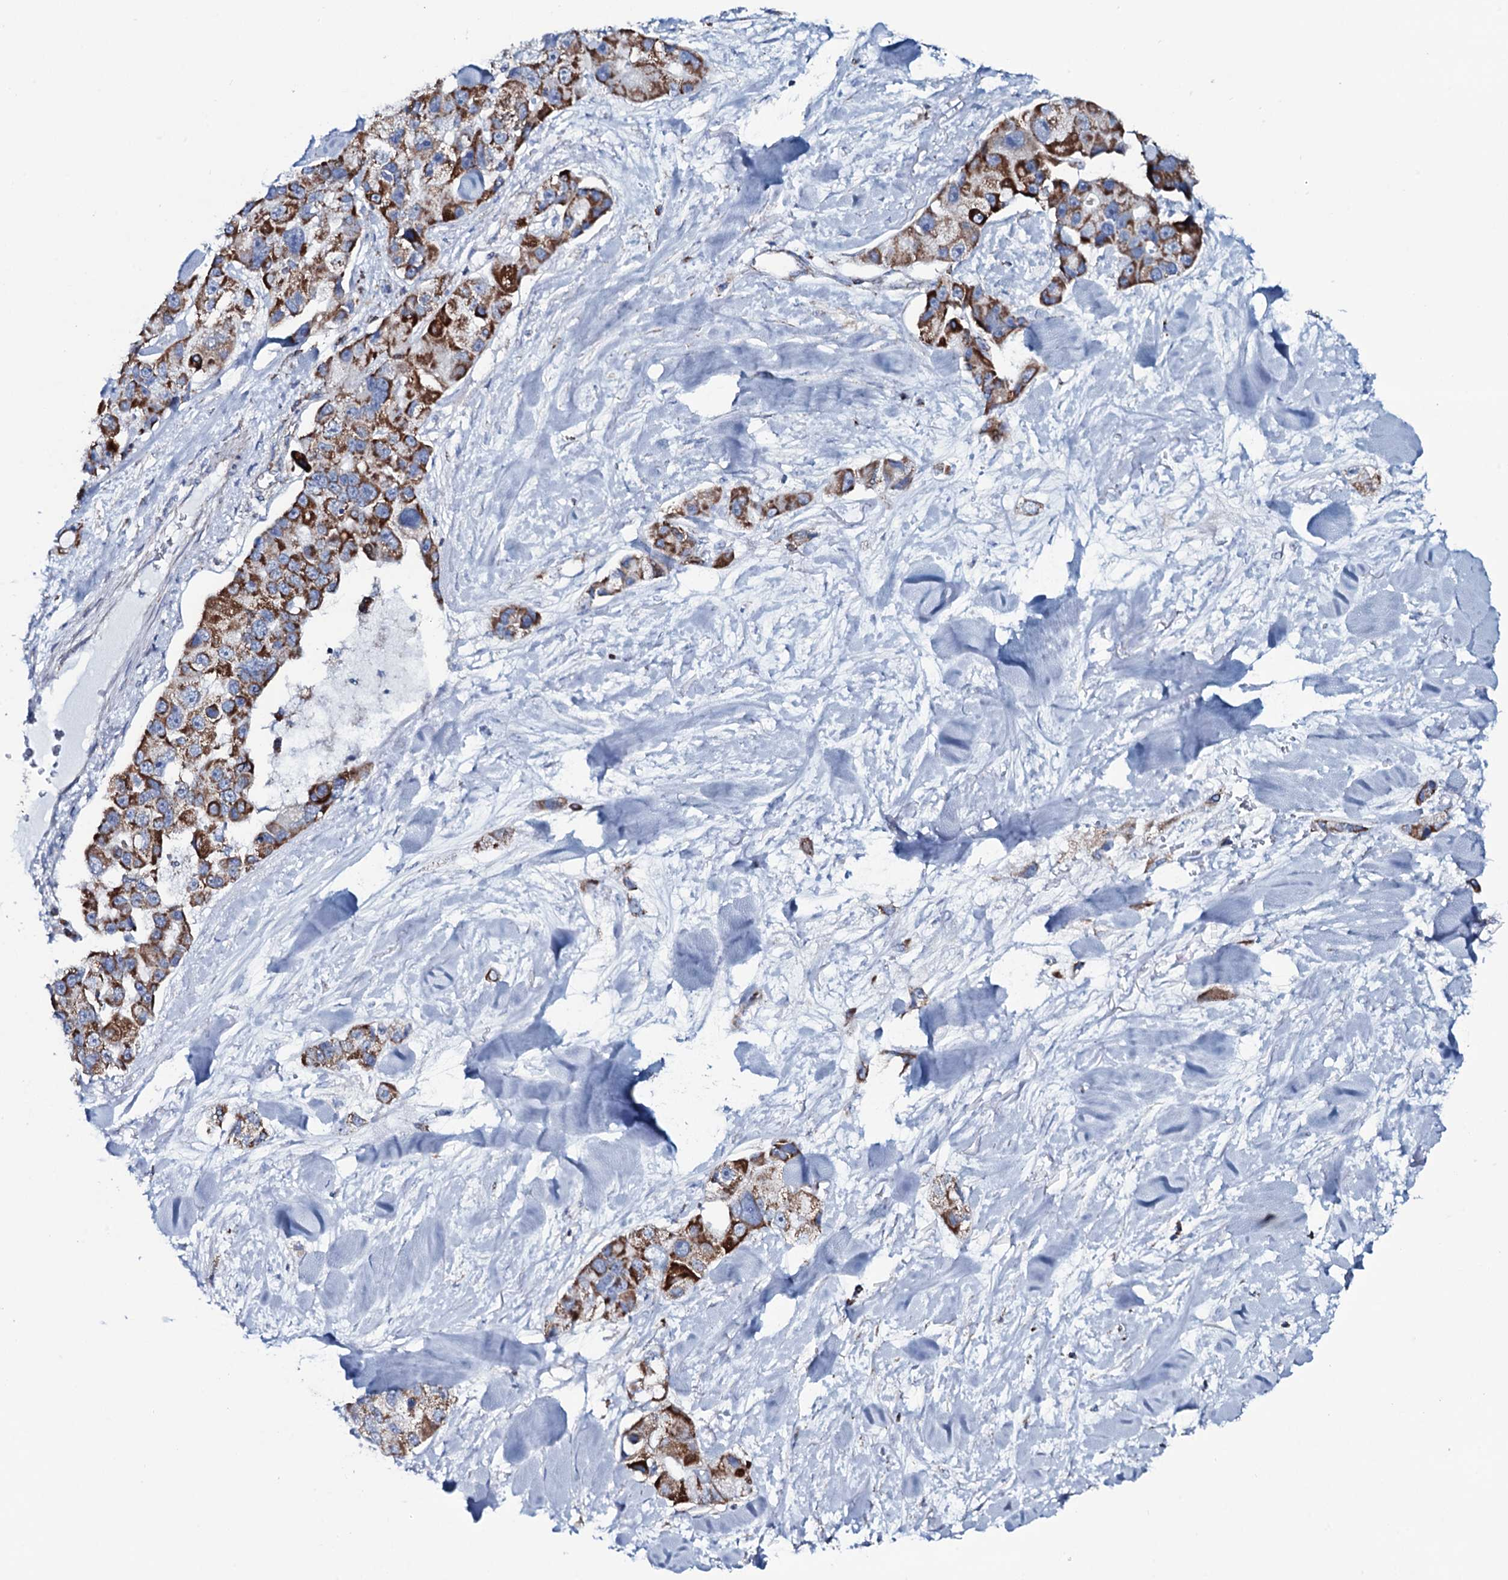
{"staining": {"intensity": "strong", "quantity": ">75%", "location": "cytoplasmic/membranous"}, "tissue": "lung cancer", "cell_type": "Tumor cells", "image_type": "cancer", "snomed": [{"axis": "morphology", "description": "Adenocarcinoma, NOS"}, {"axis": "topography", "description": "Lung"}], "caption": "Tumor cells reveal high levels of strong cytoplasmic/membranous staining in about >75% of cells in human lung adenocarcinoma. The staining was performed using DAB, with brown indicating positive protein expression. Nuclei are stained blue with hematoxylin.", "gene": "MRPS35", "patient": {"sex": "female", "age": 54}}